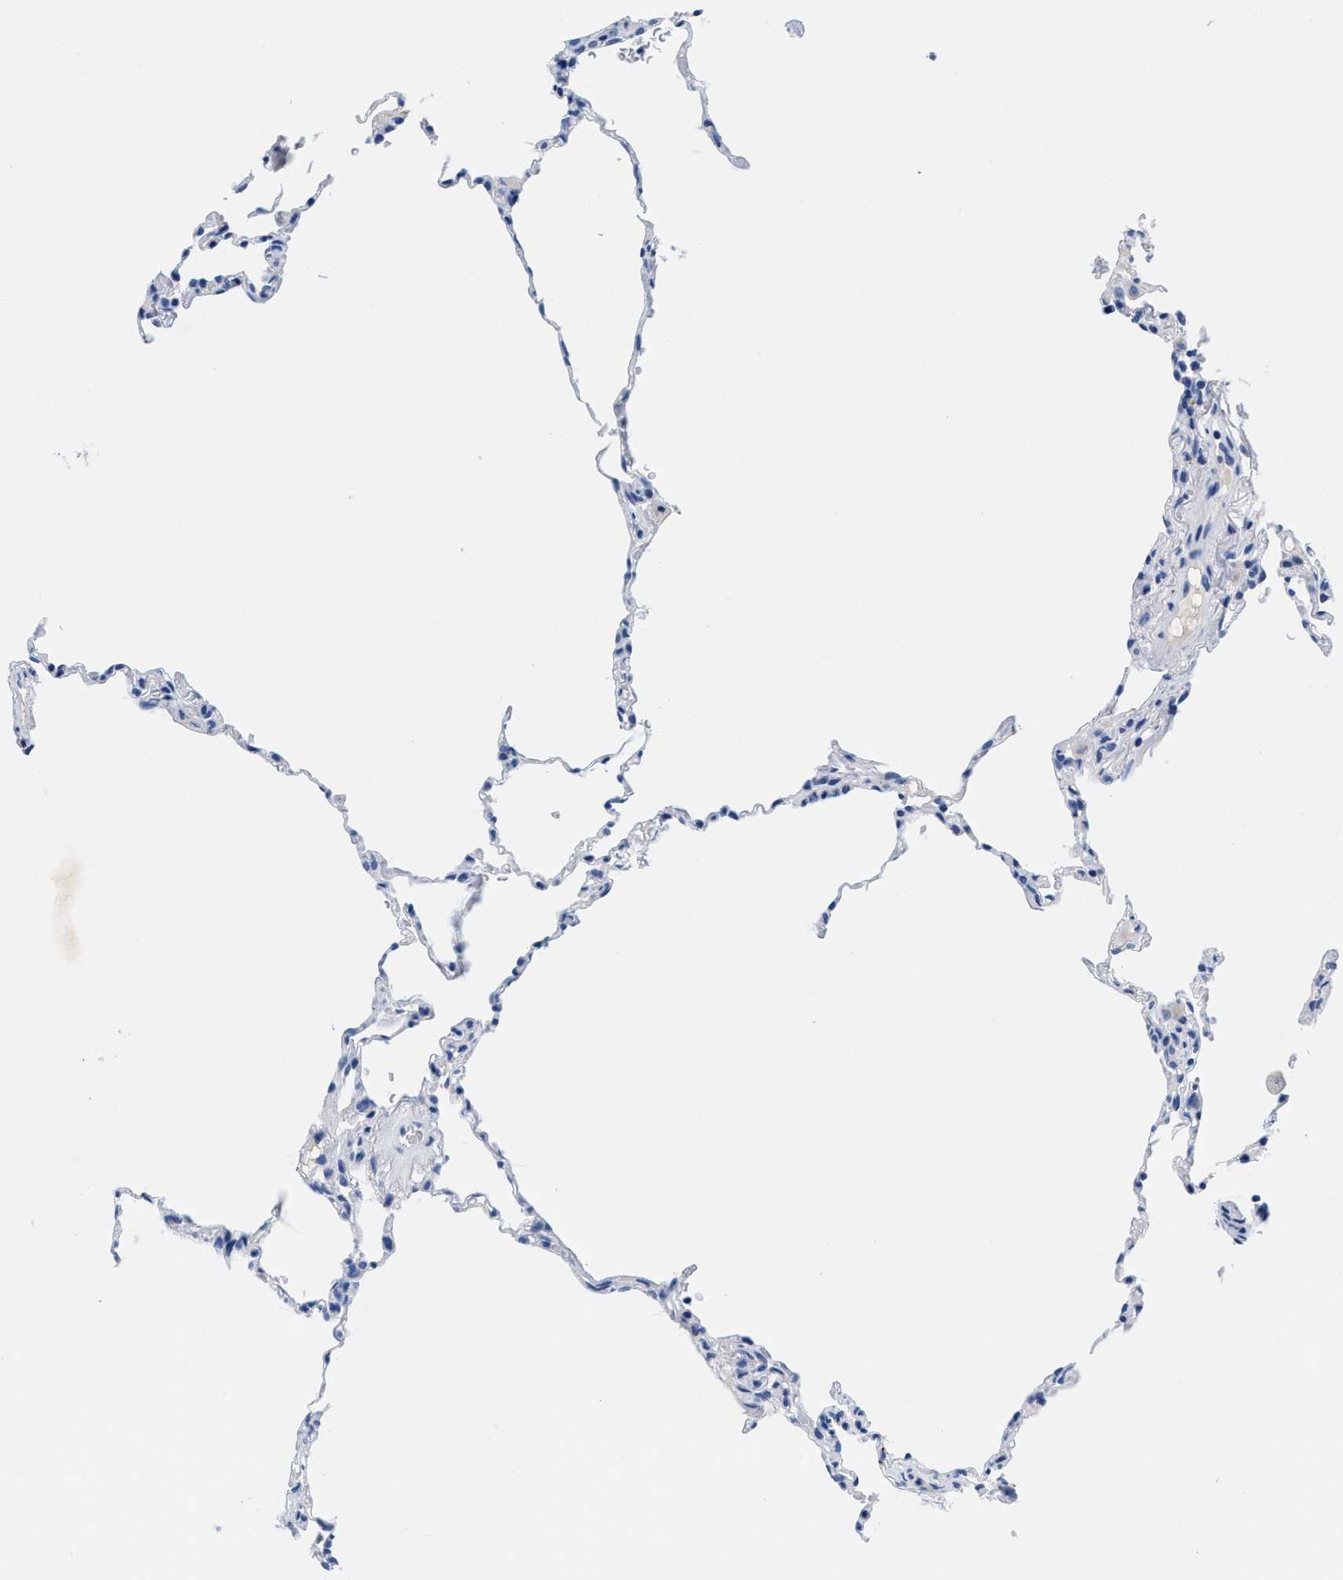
{"staining": {"intensity": "negative", "quantity": "none", "location": "none"}, "tissue": "lung", "cell_type": "Alveolar cells", "image_type": "normal", "snomed": [{"axis": "morphology", "description": "Normal tissue, NOS"}, {"axis": "topography", "description": "Lung"}], "caption": "This is an IHC histopathology image of unremarkable lung. There is no staining in alveolar cells.", "gene": "TTC3", "patient": {"sex": "male", "age": 59}}